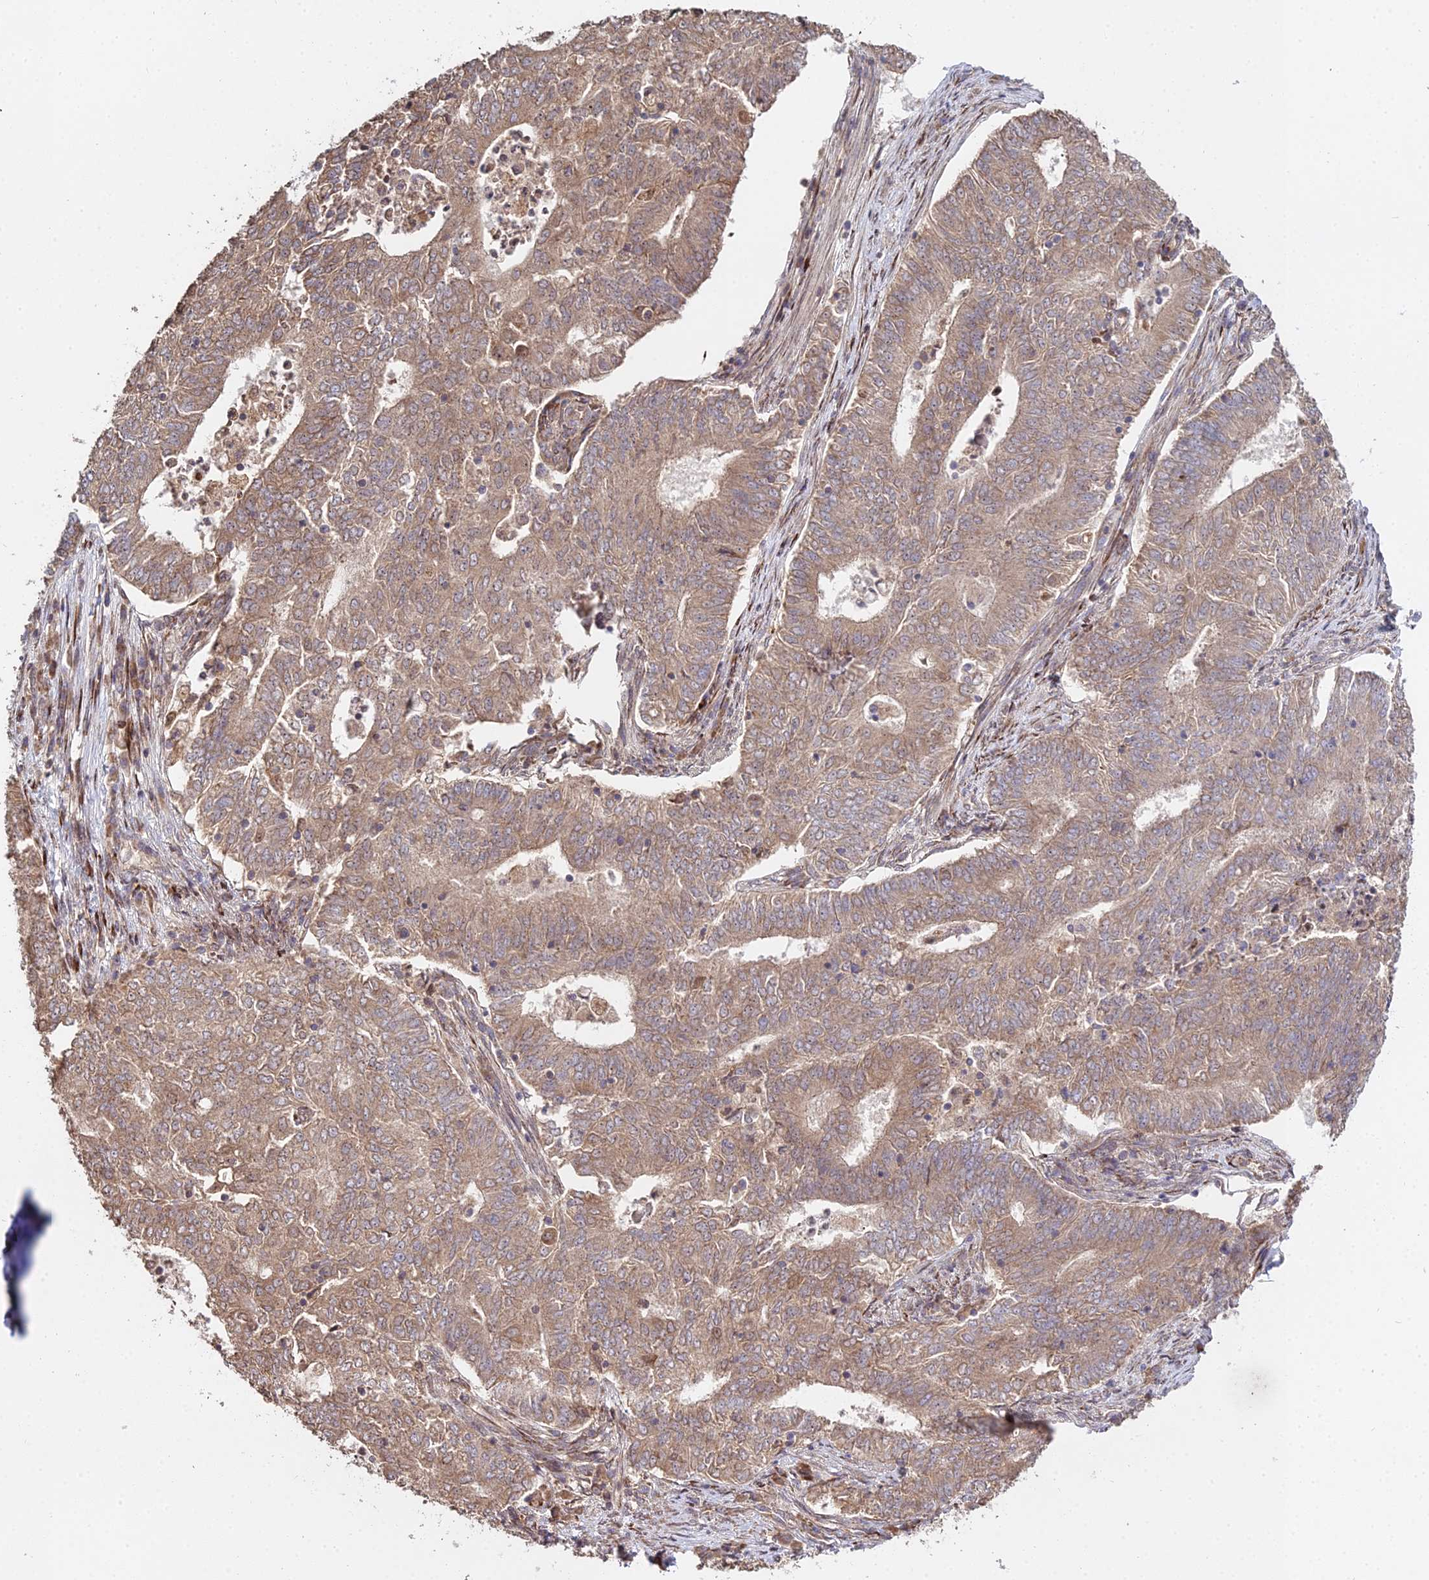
{"staining": {"intensity": "moderate", "quantity": ">75%", "location": "cytoplasmic/membranous"}, "tissue": "endometrial cancer", "cell_type": "Tumor cells", "image_type": "cancer", "snomed": [{"axis": "morphology", "description": "Adenocarcinoma, NOS"}, {"axis": "topography", "description": "Endometrium"}], "caption": "High-magnification brightfield microscopy of adenocarcinoma (endometrial) stained with DAB (3,3'-diaminobenzidine) (brown) and counterstained with hematoxylin (blue). tumor cells exhibit moderate cytoplasmic/membranous positivity is seen in approximately>75% of cells.", "gene": "RBMS2", "patient": {"sex": "female", "age": 62}}